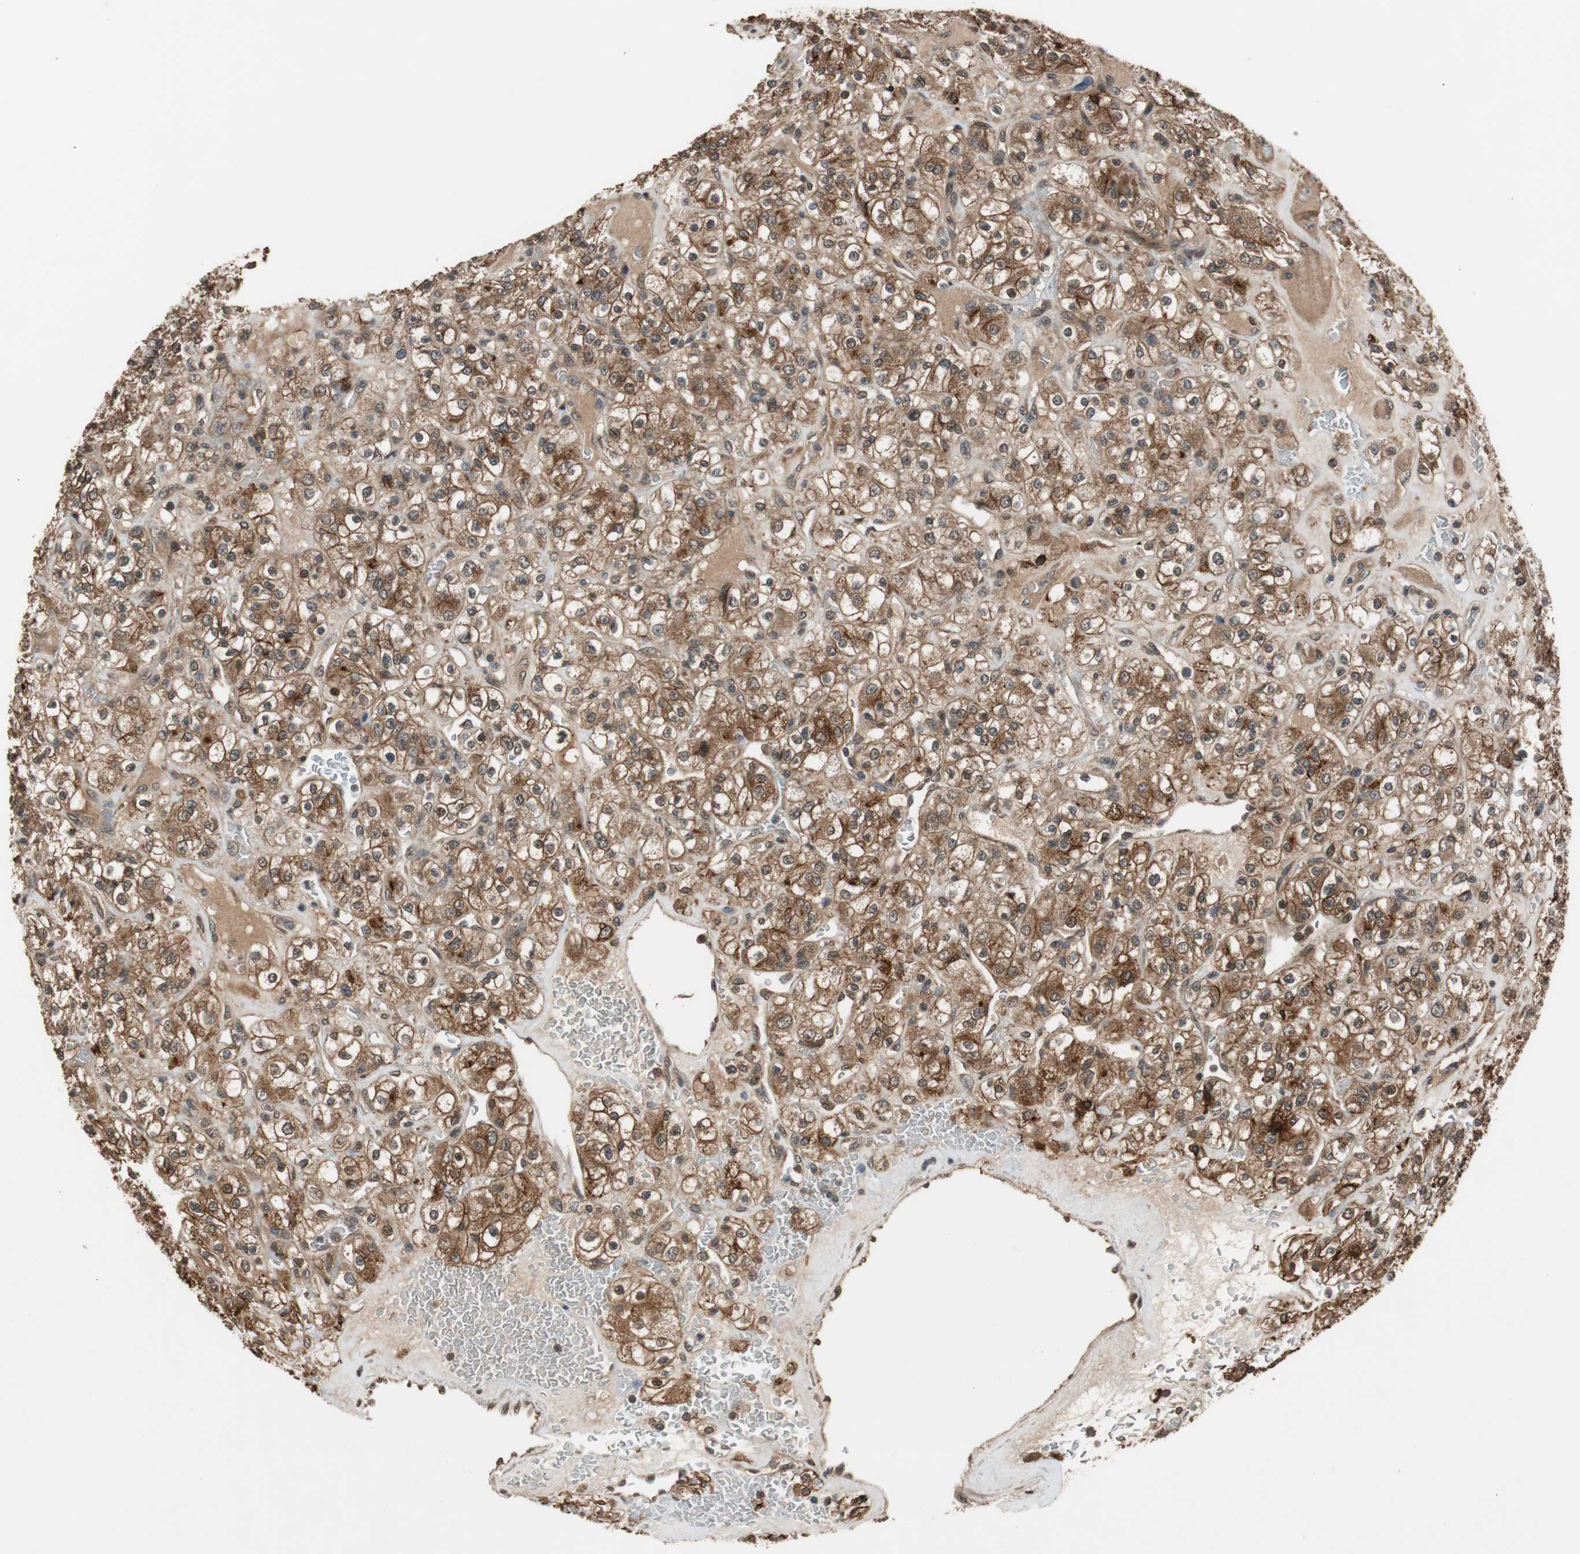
{"staining": {"intensity": "strong", "quantity": ">75%", "location": "cytoplasmic/membranous"}, "tissue": "renal cancer", "cell_type": "Tumor cells", "image_type": "cancer", "snomed": [{"axis": "morphology", "description": "Normal tissue, NOS"}, {"axis": "morphology", "description": "Adenocarcinoma, NOS"}, {"axis": "topography", "description": "Kidney"}], "caption": "A micrograph showing strong cytoplasmic/membranous staining in approximately >75% of tumor cells in renal cancer (adenocarcinoma), as visualized by brown immunohistochemical staining.", "gene": "TMEM230", "patient": {"sex": "female", "age": 72}}